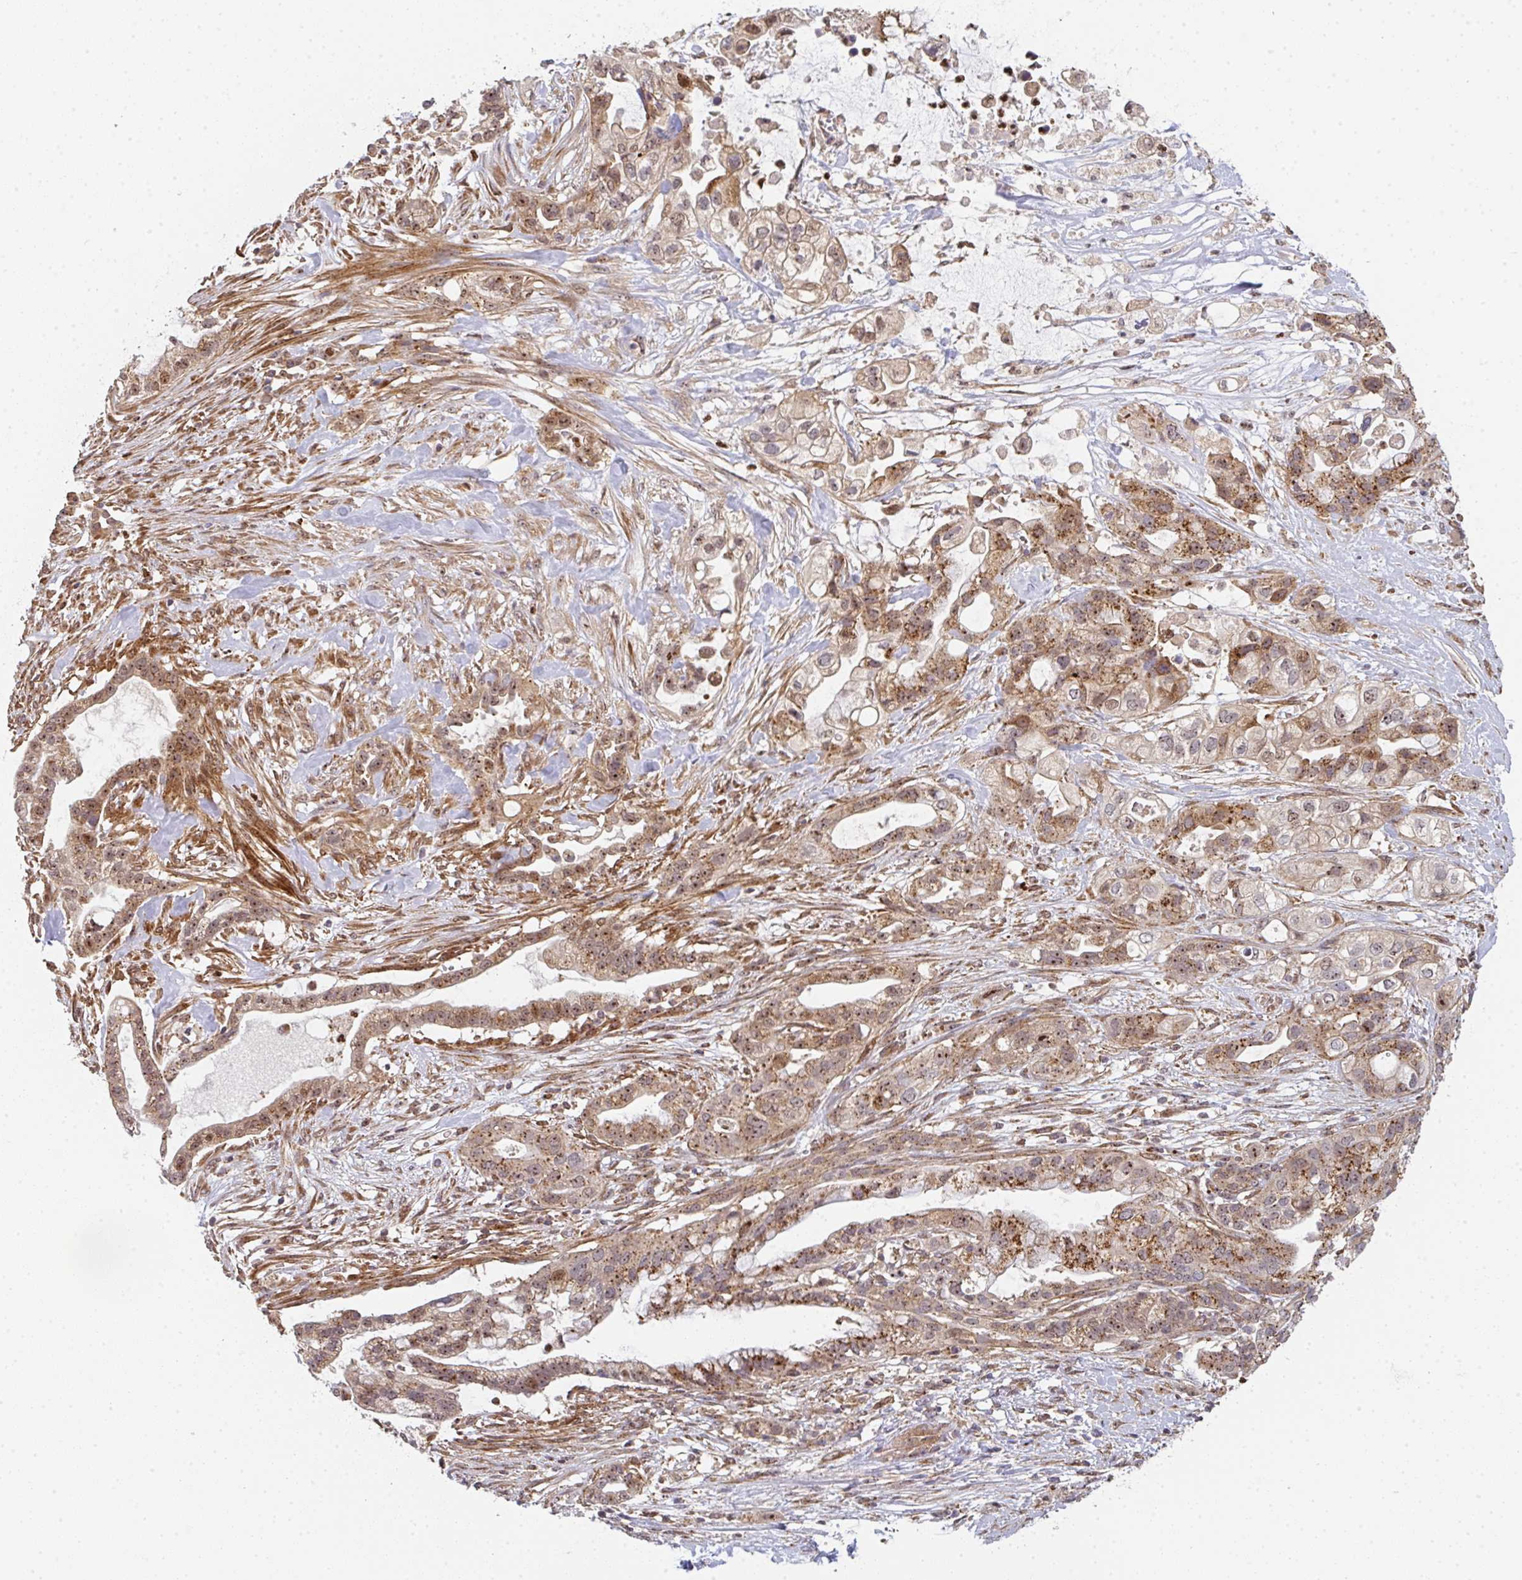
{"staining": {"intensity": "moderate", "quantity": ">75%", "location": "cytoplasmic/membranous,nuclear"}, "tissue": "pancreatic cancer", "cell_type": "Tumor cells", "image_type": "cancer", "snomed": [{"axis": "morphology", "description": "Adenocarcinoma, NOS"}, {"axis": "topography", "description": "Pancreas"}], "caption": "Immunohistochemistry (IHC) micrograph of human pancreatic cancer stained for a protein (brown), which shows medium levels of moderate cytoplasmic/membranous and nuclear staining in approximately >75% of tumor cells.", "gene": "SIMC1", "patient": {"sex": "male", "age": 44}}